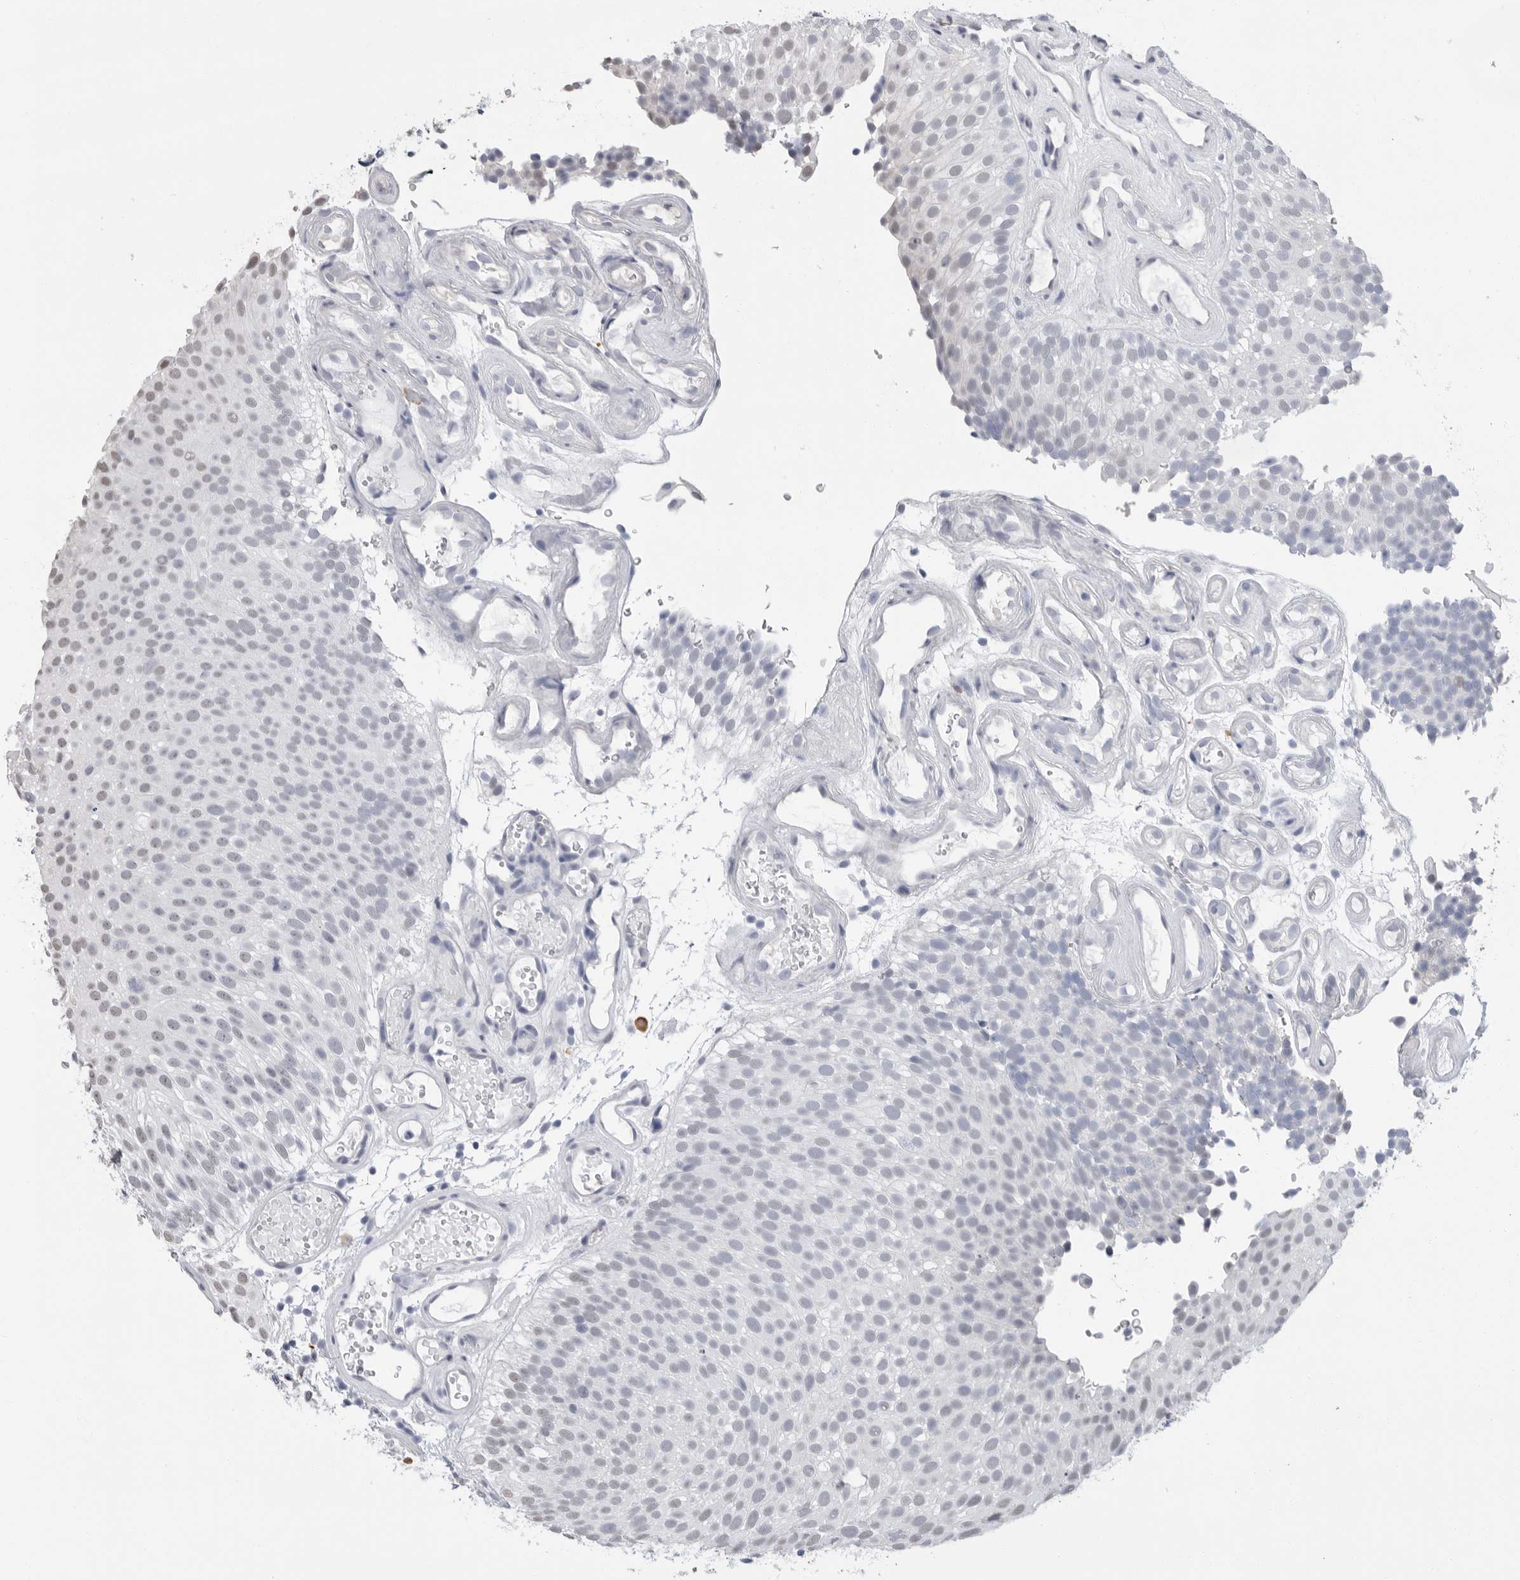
{"staining": {"intensity": "negative", "quantity": "none", "location": "none"}, "tissue": "urothelial cancer", "cell_type": "Tumor cells", "image_type": "cancer", "snomed": [{"axis": "morphology", "description": "Urothelial carcinoma, Low grade"}, {"axis": "topography", "description": "Urinary bladder"}], "caption": "The image reveals no staining of tumor cells in urothelial cancer. The staining is performed using DAB brown chromogen with nuclei counter-stained in using hematoxylin.", "gene": "ARHGEF10", "patient": {"sex": "male", "age": 78}}